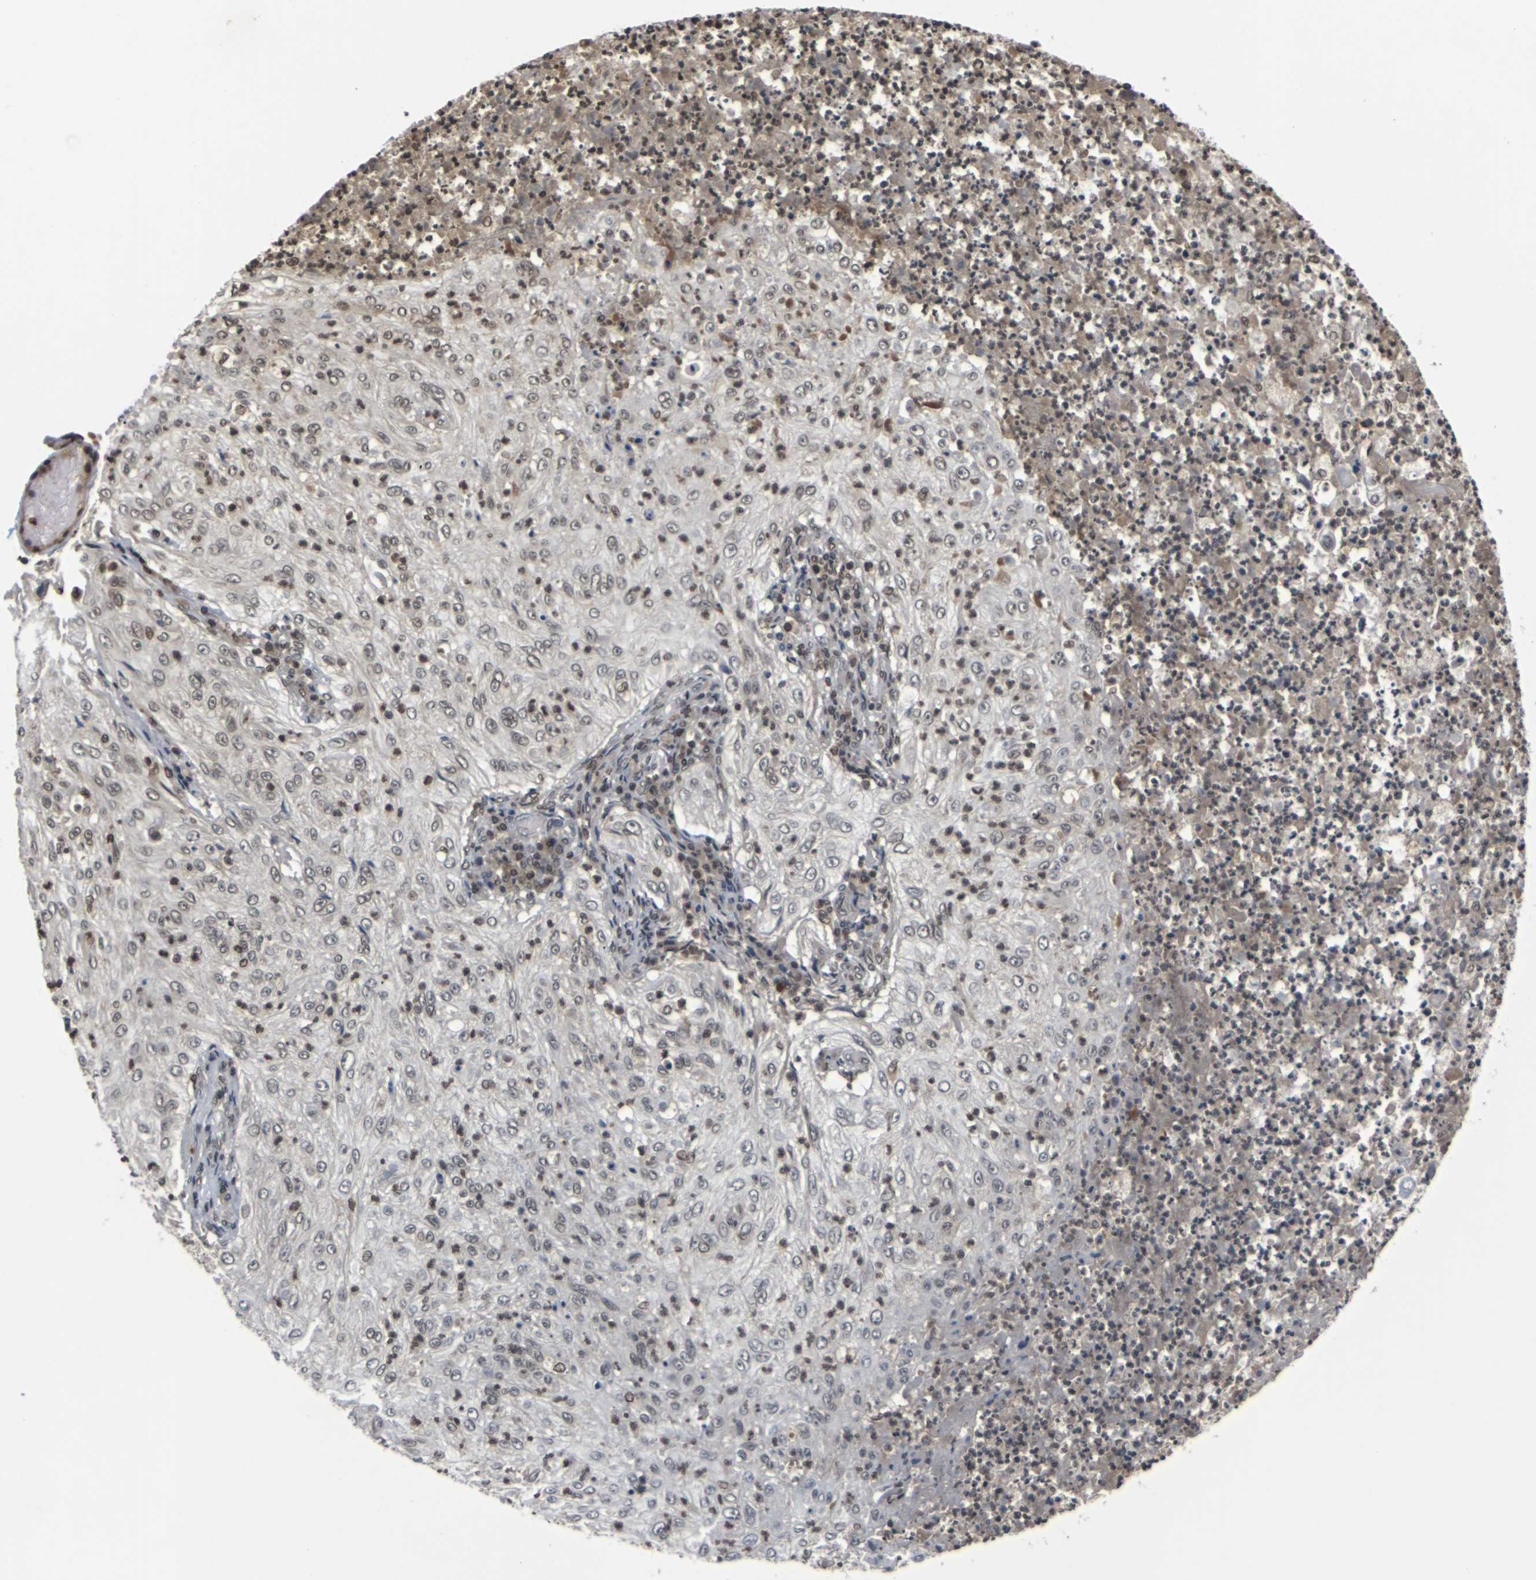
{"staining": {"intensity": "weak", "quantity": "<25%", "location": "nuclear"}, "tissue": "lung cancer", "cell_type": "Tumor cells", "image_type": "cancer", "snomed": [{"axis": "morphology", "description": "Inflammation, NOS"}, {"axis": "morphology", "description": "Squamous cell carcinoma, NOS"}, {"axis": "topography", "description": "Lymph node"}, {"axis": "topography", "description": "Soft tissue"}, {"axis": "topography", "description": "Lung"}], "caption": "An image of squamous cell carcinoma (lung) stained for a protein displays no brown staining in tumor cells.", "gene": "NELFA", "patient": {"sex": "male", "age": 66}}